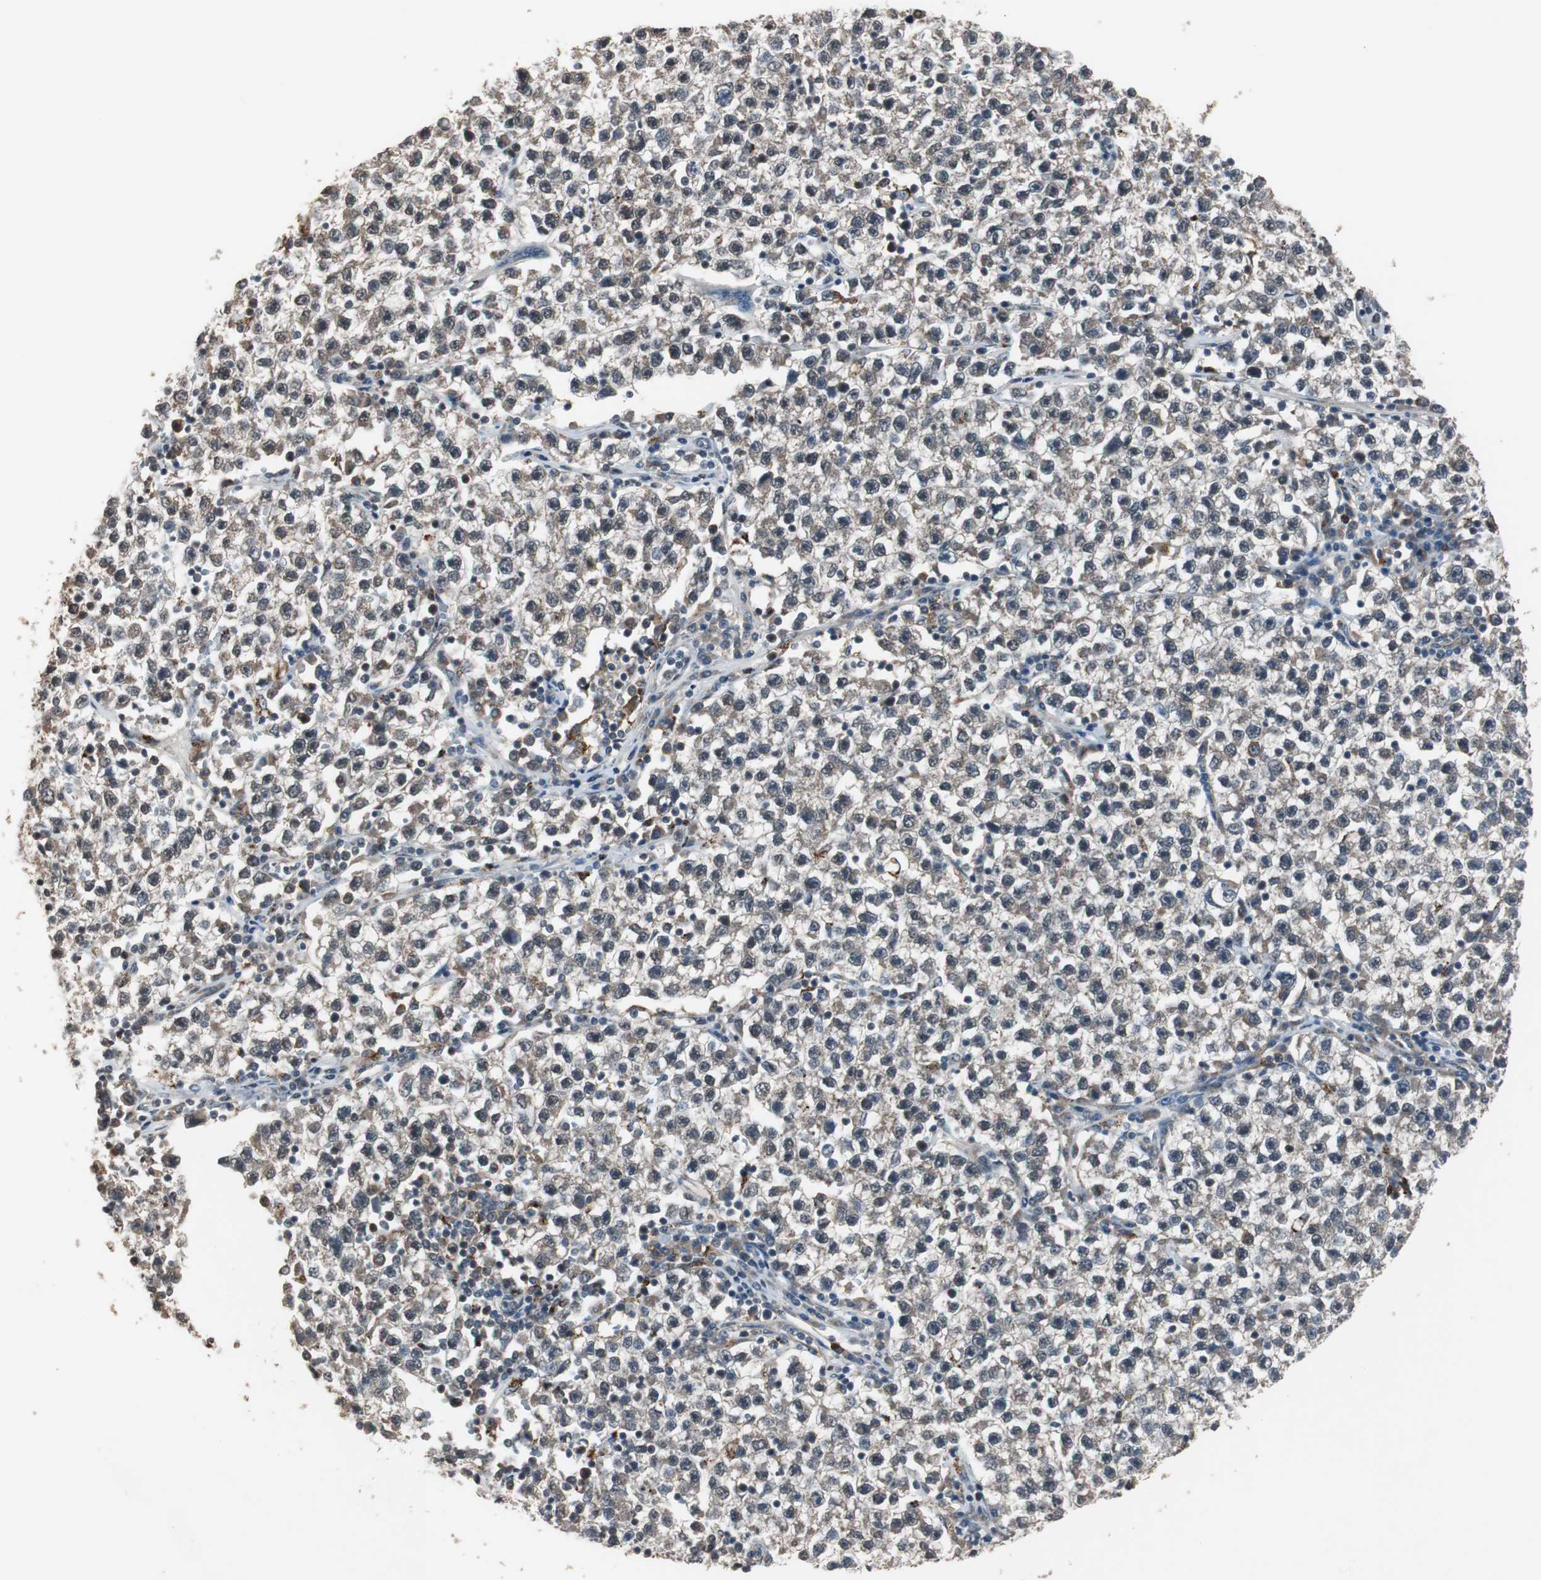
{"staining": {"intensity": "weak", "quantity": "25%-75%", "location": "cytoplasmic/membranous"}, "tissue": "testis cancer", "cell_type": "Tumor cells", "image_type": "cancer", "snomed": [{"axis": "morphology", "description": "Seminoma, NOS"}, {"axis": "topography", "description": "Testis"}], "caption": "Immunohistochemical staining of testis cancer shows low levels of weak cytoplasmic/membranous expression in approximately 25%-75% of tumor cells. (Brightfield microscopy of DAB IHC at high magnification).", "gene": "BOLA1", "patient": {"sex": "male", "age": 22}}